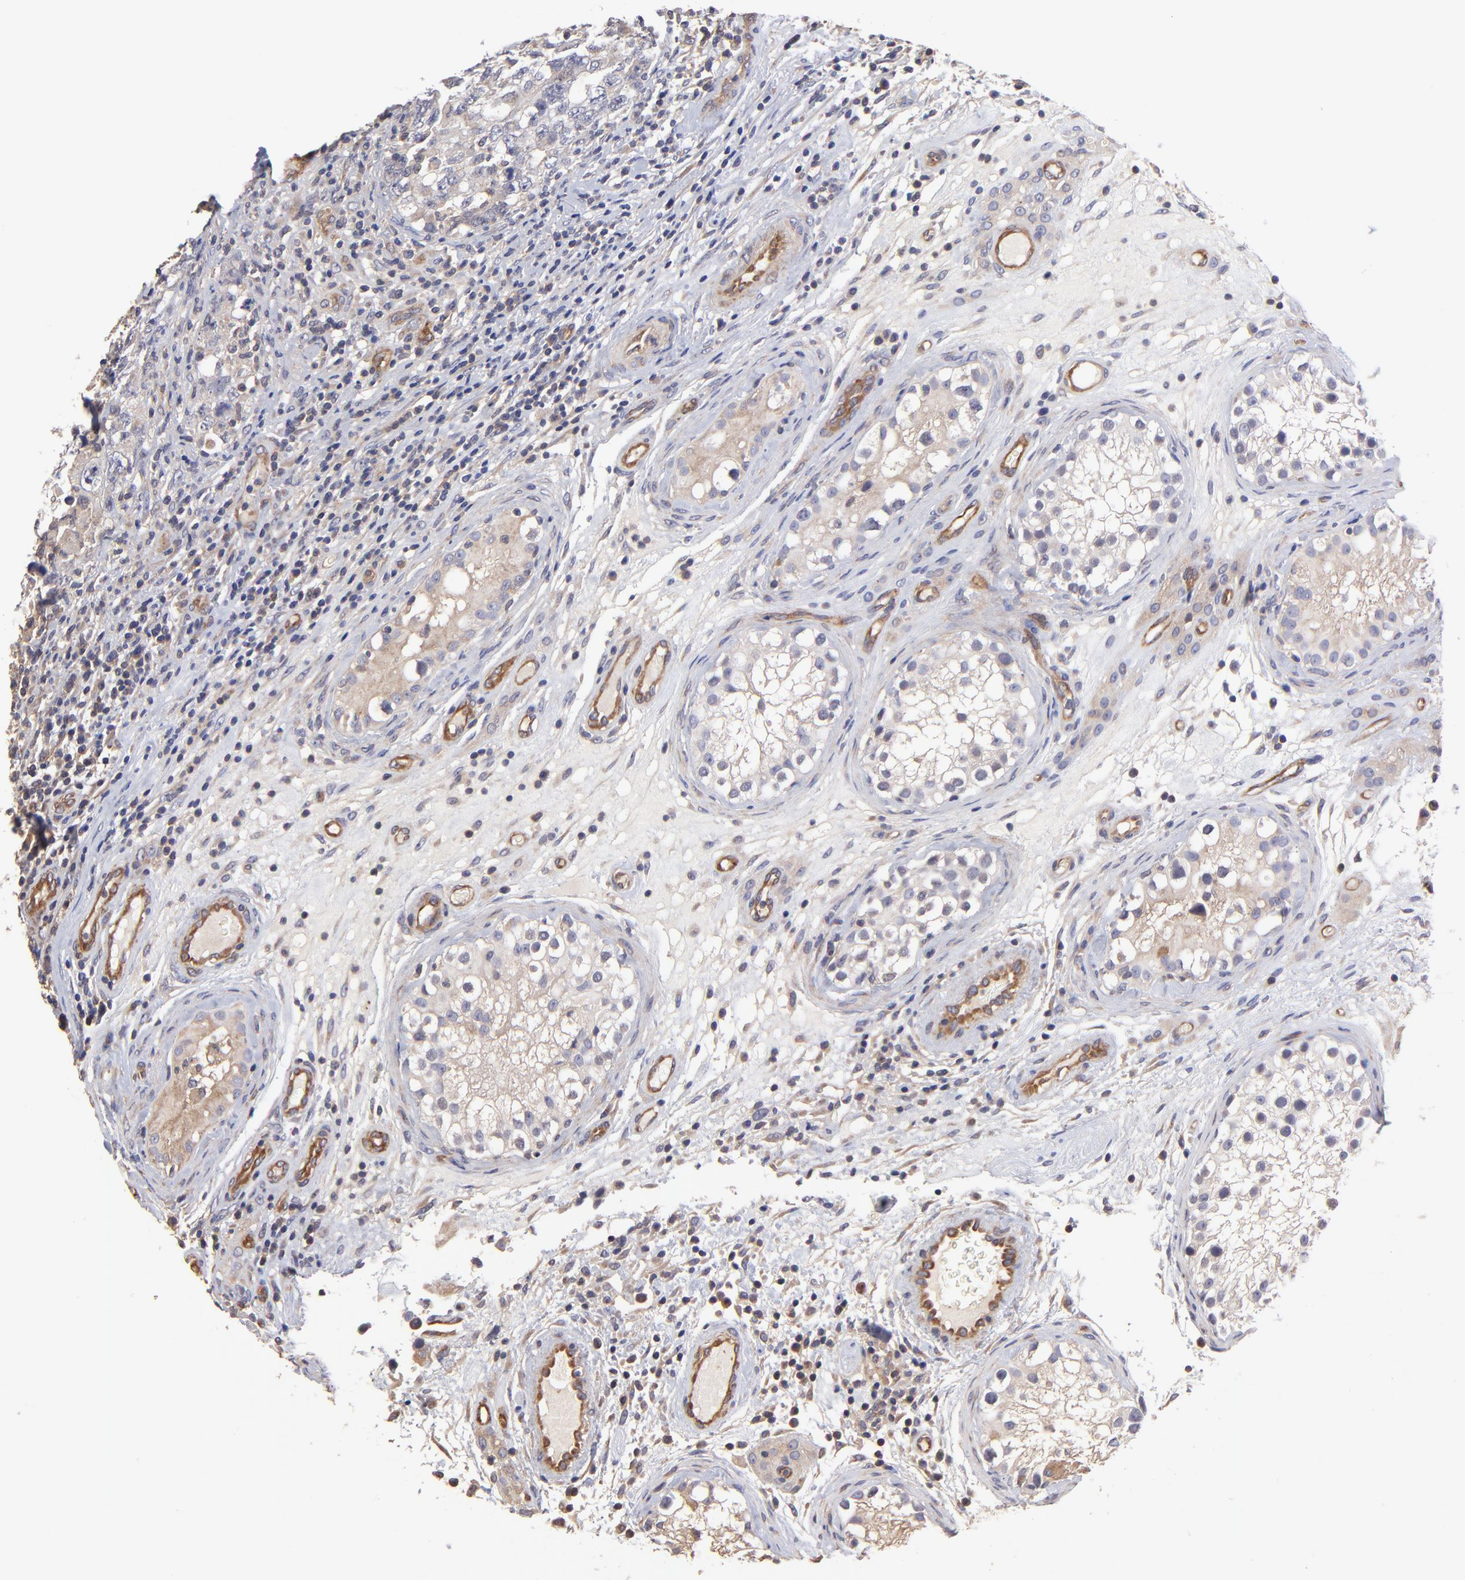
{"staining": {"intensity": "negative", "quantity": "none", "location": "none"}, "tissue": "testis cancer", "cell_type": "Tumor cells", "image_type": "cancer", "snomed": [{"axis": "morphology", "description": "Carcinoma, Embryonal, NOS"}, {"axis": "topography", "description": "Testis"}], "caption": "Immunohistochemistry (IHC) micrograph of neoplastic tissue: embryonal carcinoma (testis) stained with DAB (3,3'-diaminobenzidine) displays no significant protein expression in tumor cells. The staining was performed using DAB to visualize the protein expression in brown, while the nuclei were stained in blue with hematoxylin (Magnification: 20x).", "gene": "ASB7", "patient": {"sex": "male", "age": 31}}